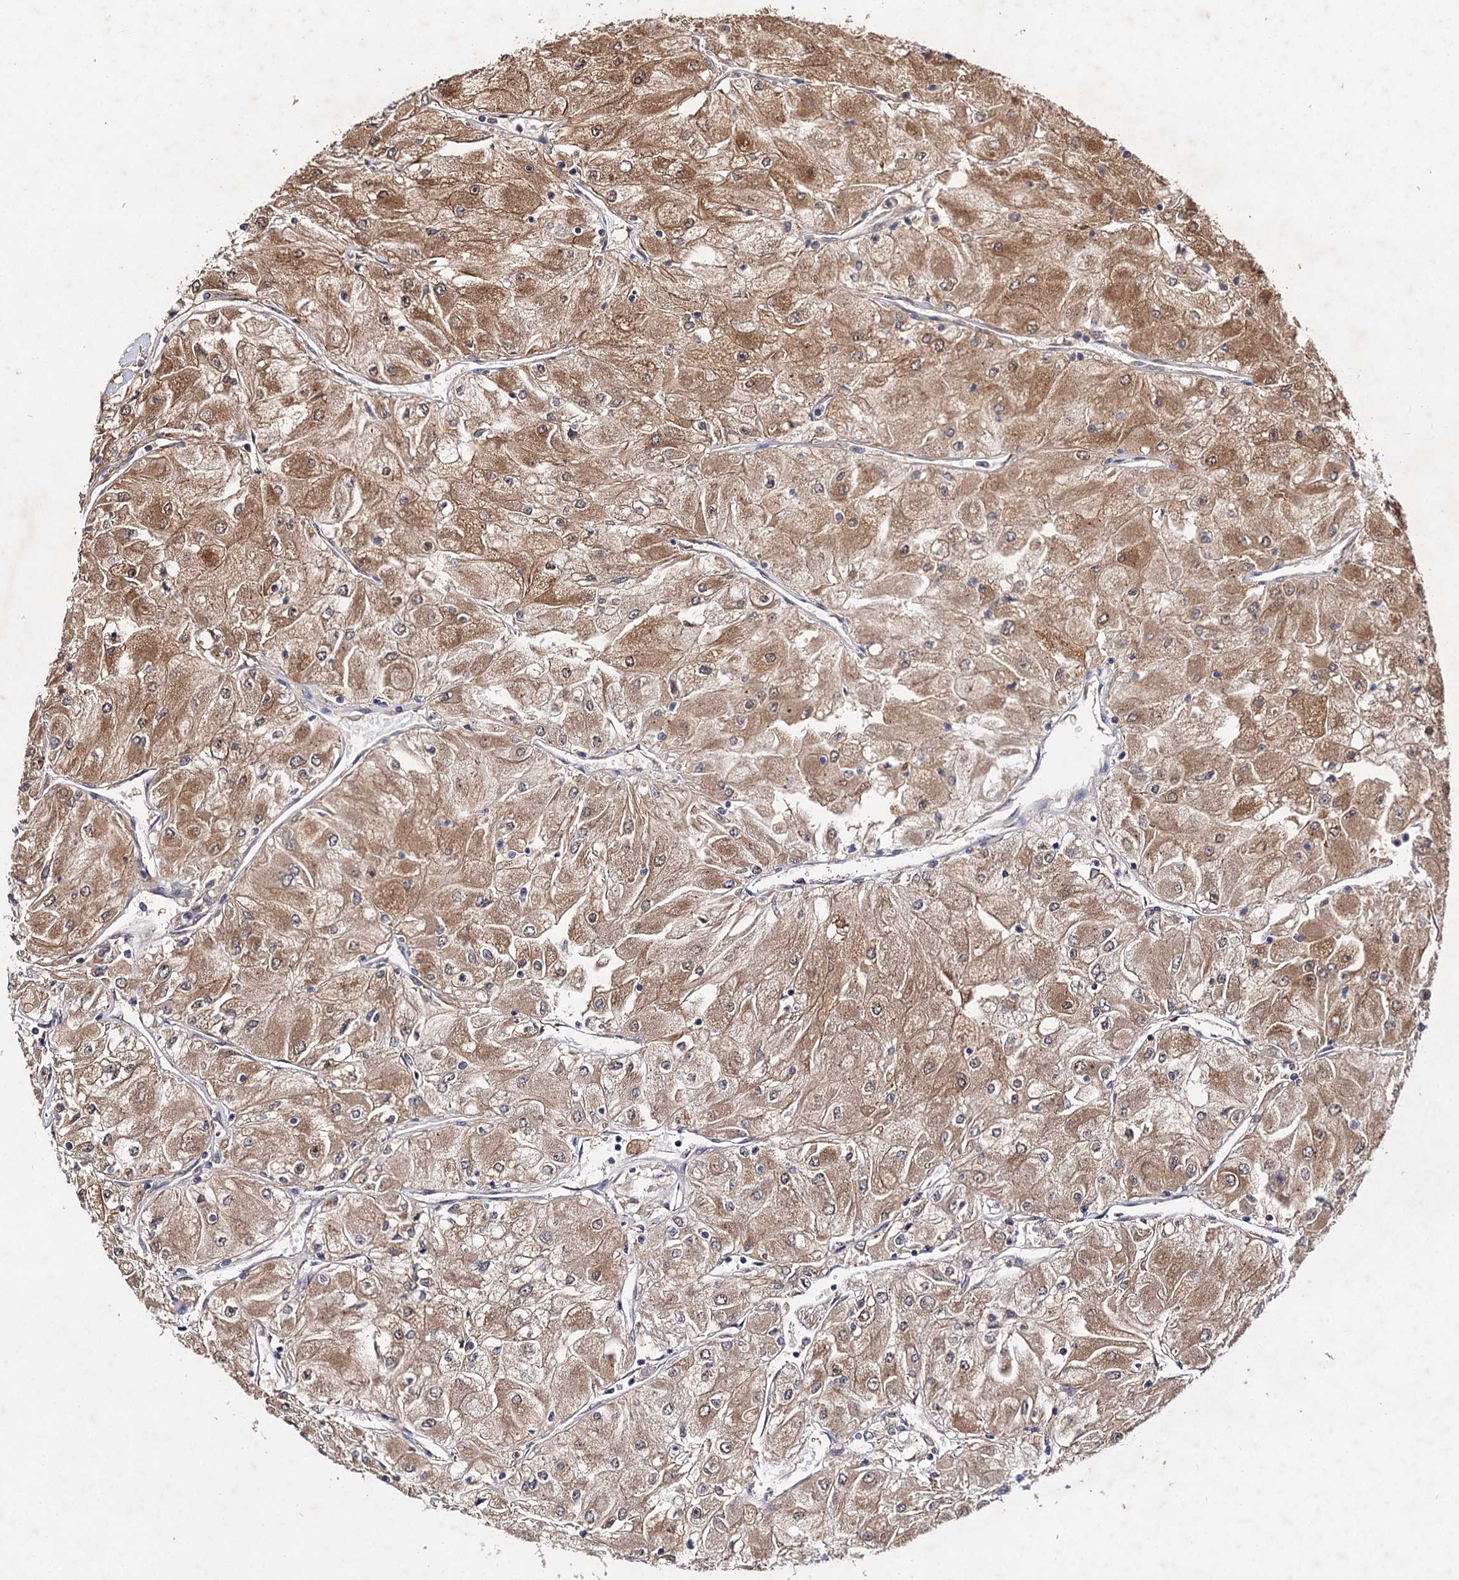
{"staining": {"intensity": "moderate", "quantity": "25%-75%", "location": "cytoplasmic/membranous"}, "tissue": "renal cancer", "cell_type": "Tumor cells", "image_type": "cancer", "snomed": [{"axis": "morphology", "description": "Adenocarcinoma, NOS"}, {"axis": "topography", "description": "Kidney"}], "caption": "This is a histology image of IHC staining of renal adenocarcinoma, which shows moderate staining in the cytoplasmic/membranous of tumor cells.", "gene": "FBXW8", "patient": {"sex": "male", "age": 80}}